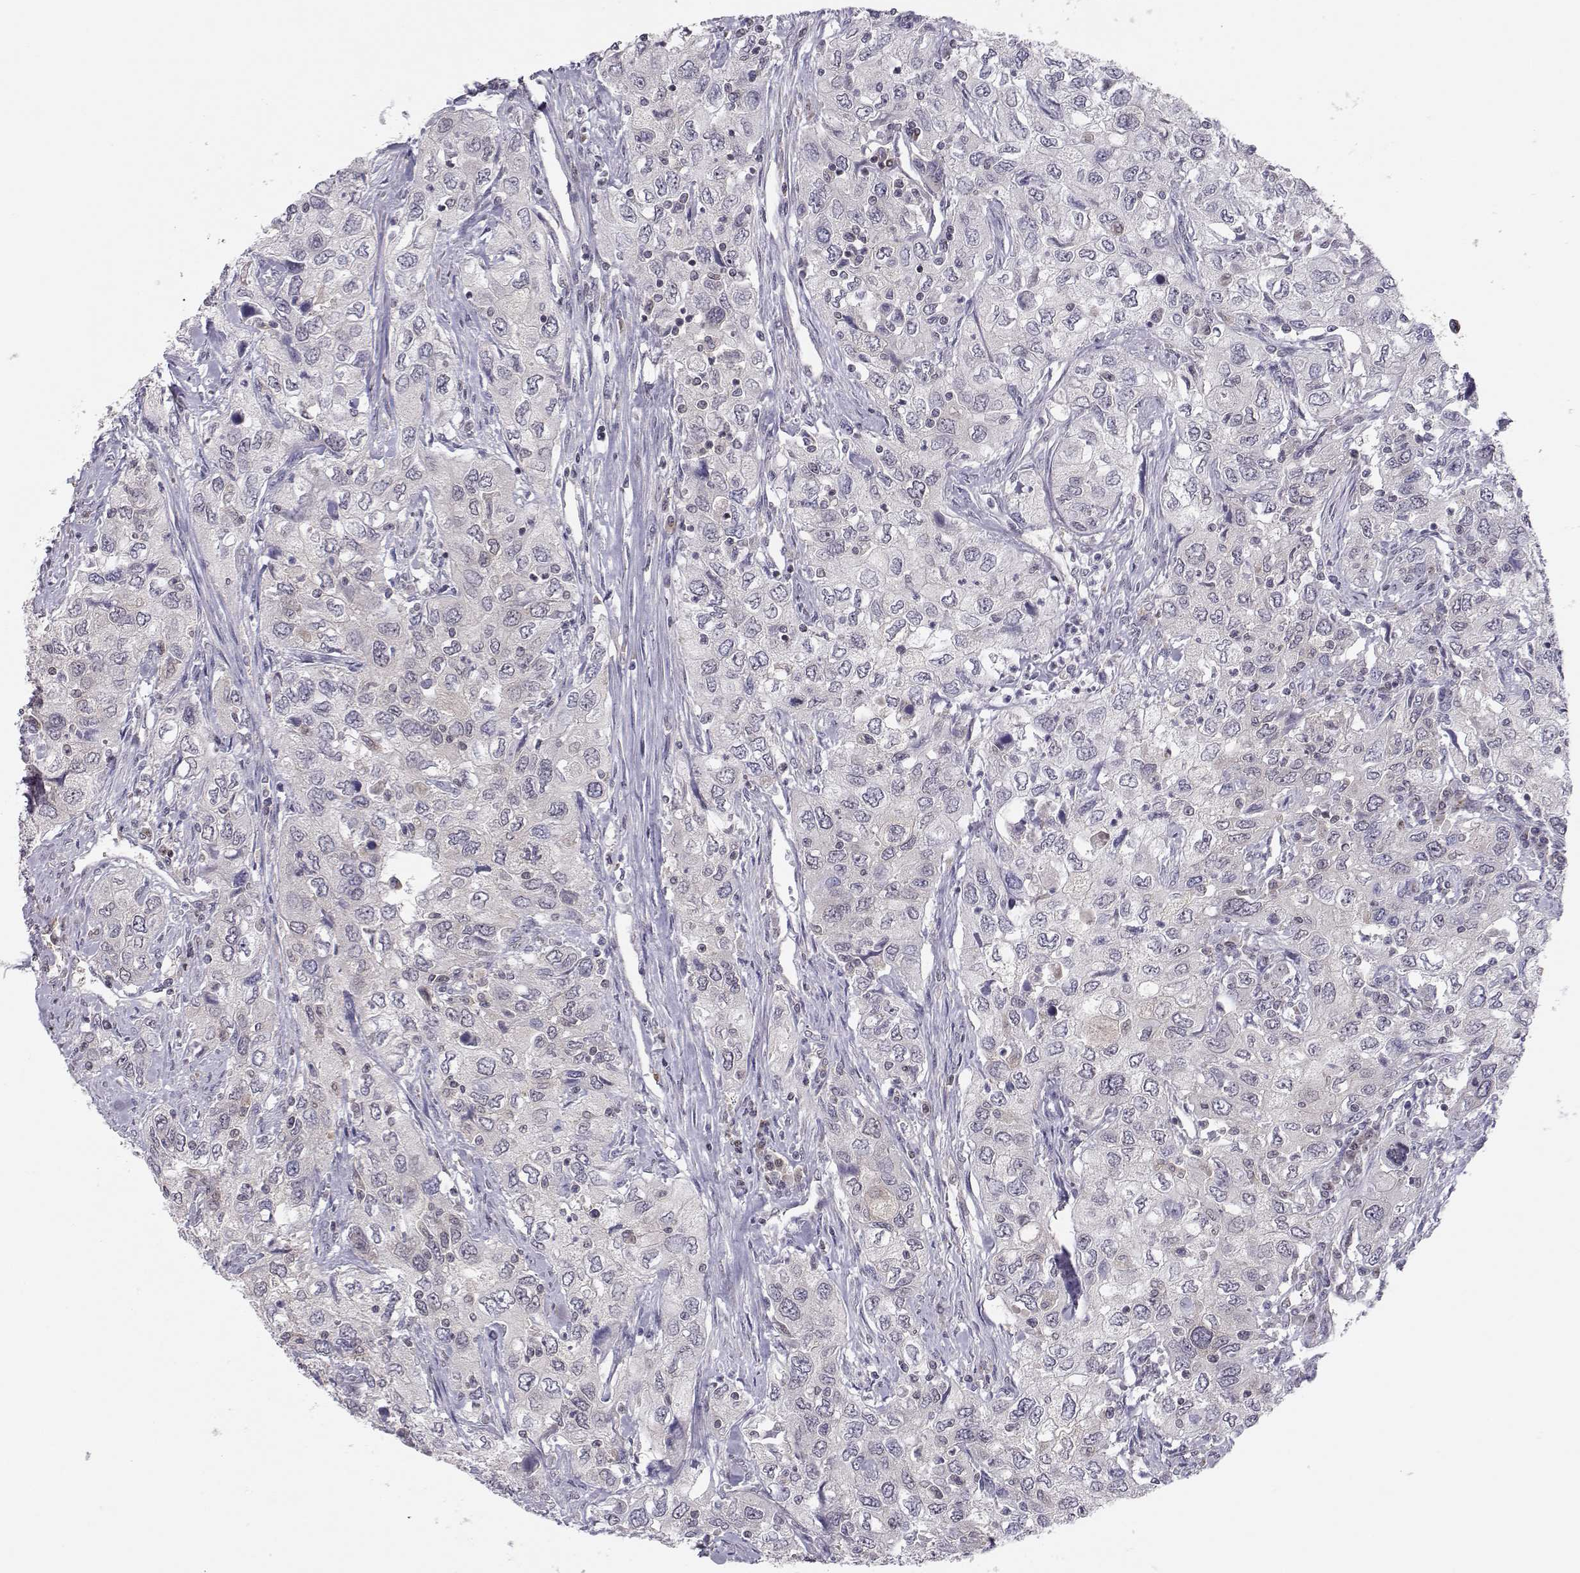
{"staining": {"intensity": "negative", "quantity": "none", "location": "none"}, "tissue": "urothelial cancer", "cell_type": "Tumor cells", "image_type": "cancer", "snomed": [{"axis": "morphology", "description": "Urothelial carcinoma, High grade"}, {"axis": "topography", "description": "Urinary bladder"}], "caption": "DAB (3,3'-diaminobenzidine) immunohistochemical staining of urothelial cancer exhibits no significant positivity in tumor cells.", "gene": "KIF13B", "patient": {"sex": "male", "age": 76}}